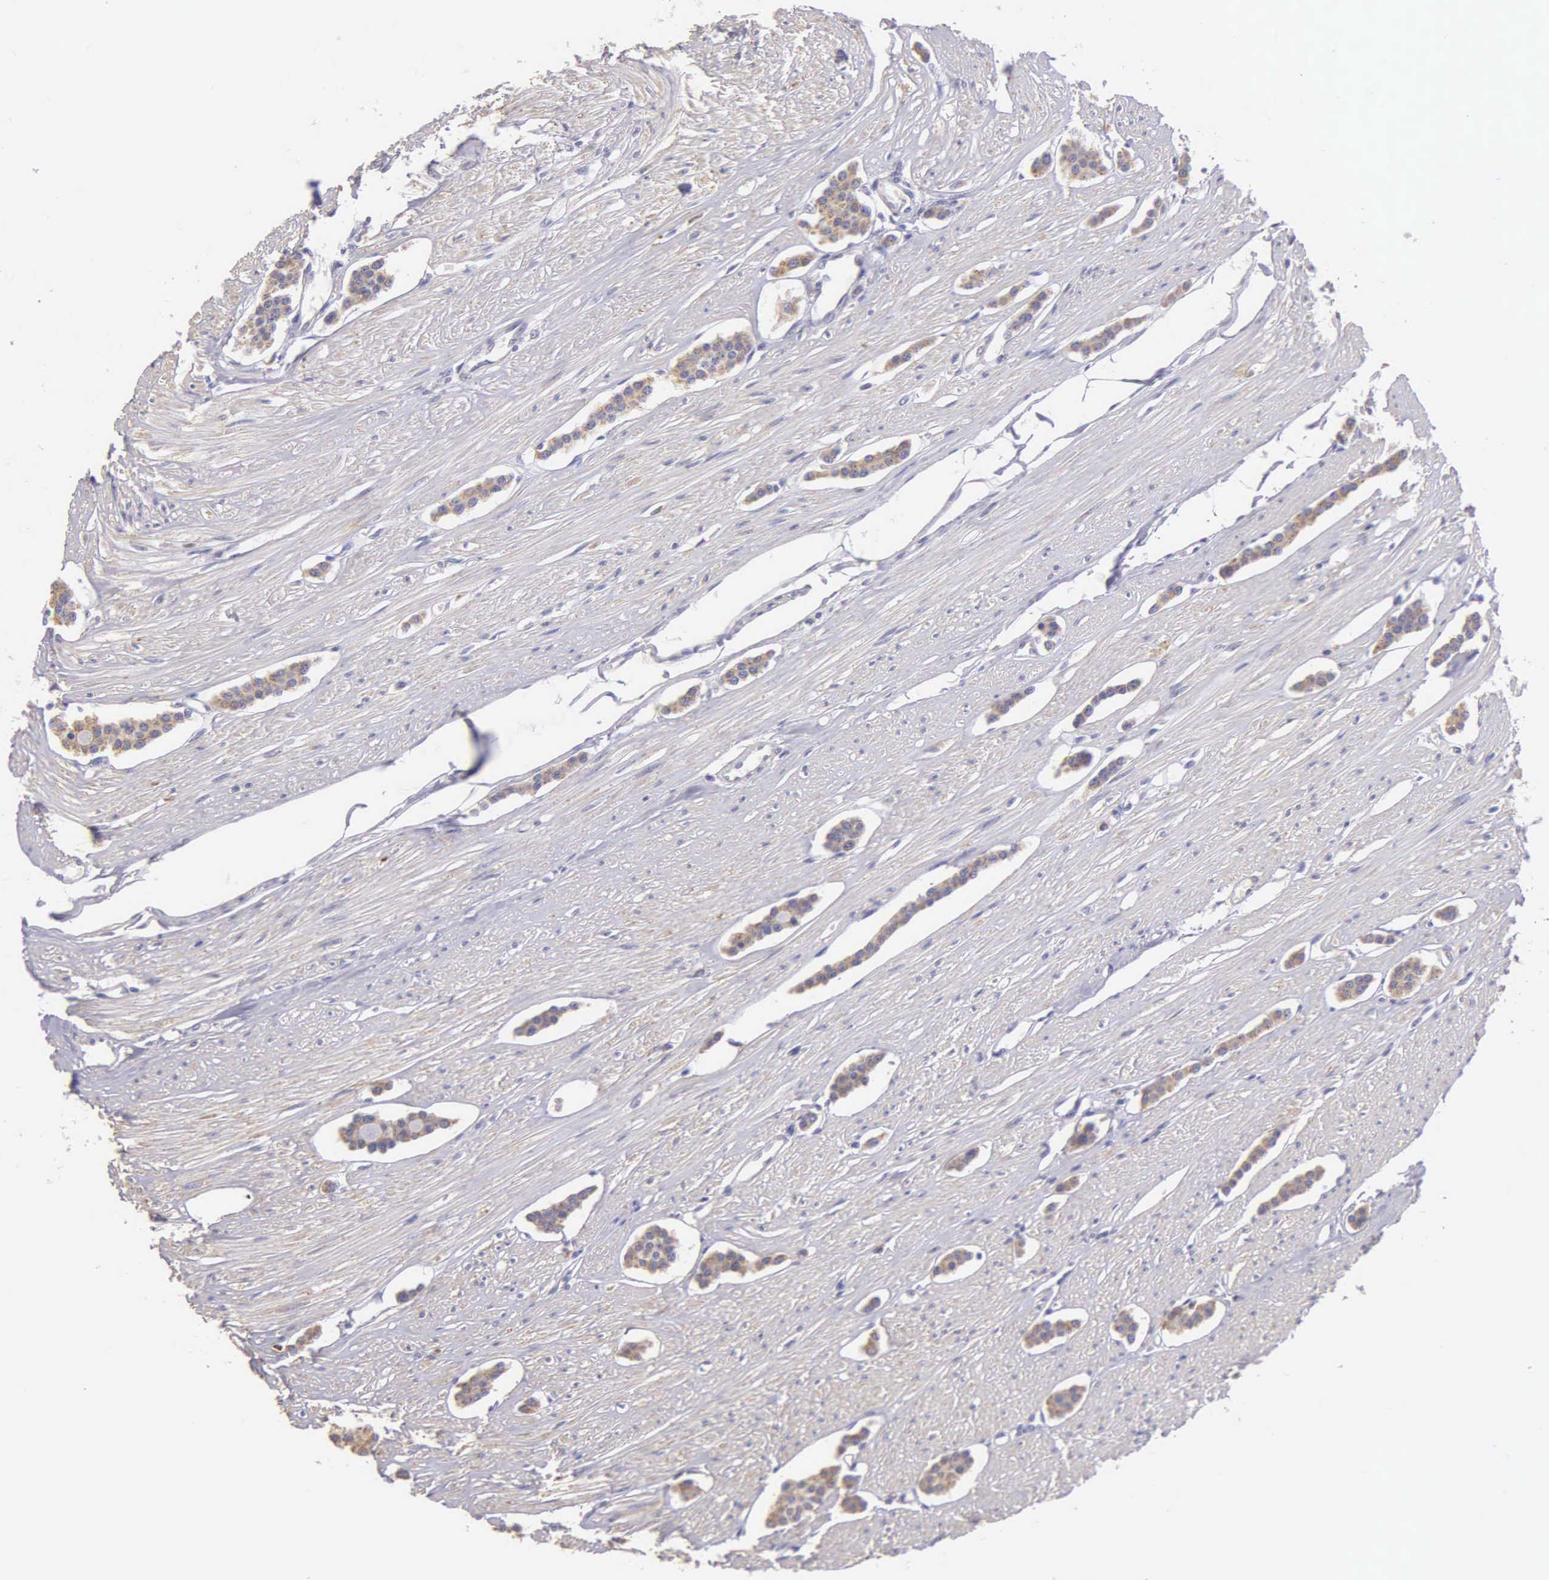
{"staining": {"intensity": "weak", "quantity": "25%-75%", "location": "cytoplasmic/membranous"}, "tissue": "carcinoid", "cell_type": "Tumor cells", "image_type": "cancer", "snomed": [{"axis": "morphology", "description": "Carcinoid, malignant, NOS"}, {"axis": "topography", "description": "Small intestine"}], "caption": "DAB (3,3'-diaminobenzidine) immunohistochemical staining of carcinoid demonstrates weak cytoplasmic/membranous protein expression in about 25%-75% of tumor cells.", "gene": "ESR1", "patient": {"sex": "male", "age": 60}}